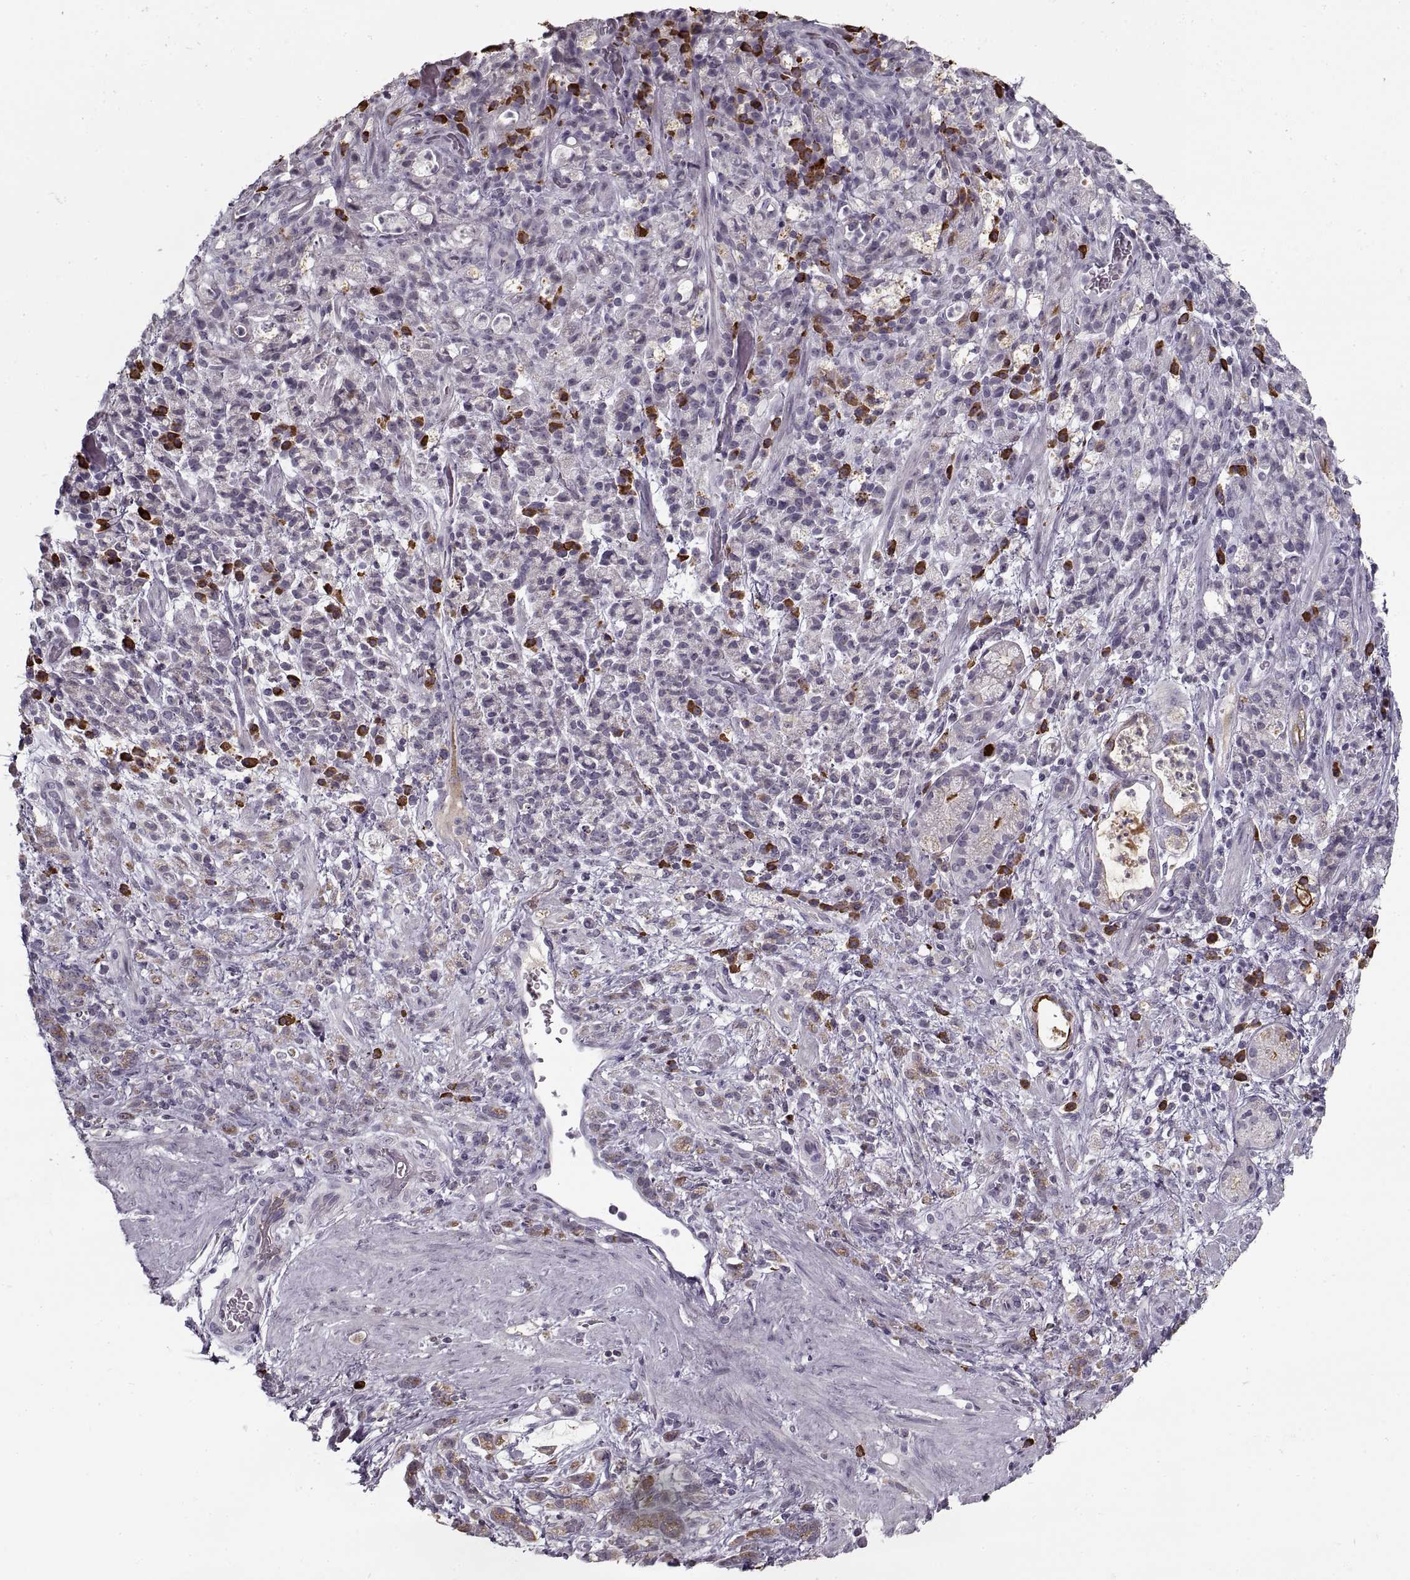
{"staining": {"intensity": "weak", "quantity": "<25%", "location": "cytoplasmic/membranous"}, "tissue": "stomach cancer", "cell_type": "Tumor cells", "image_type": "cancer", "snomed": [{"axis": "morphology", "description": "Adenocarcinoma, NOS"}, {"axis": "topography", "description": "Stomach"}], "caption": "An immunohistochemistry photomicrograph of stomach cancer (adenocarcinoma) is shown. There is no staining in tumor cells of stomach cancer (adenocarcinoma). (Brightfield microscopy of DAB immunohistochemistry (IHC) at high magnification).", "gene": "GAD2", "patient": {"sex": "female", "age": 60}}